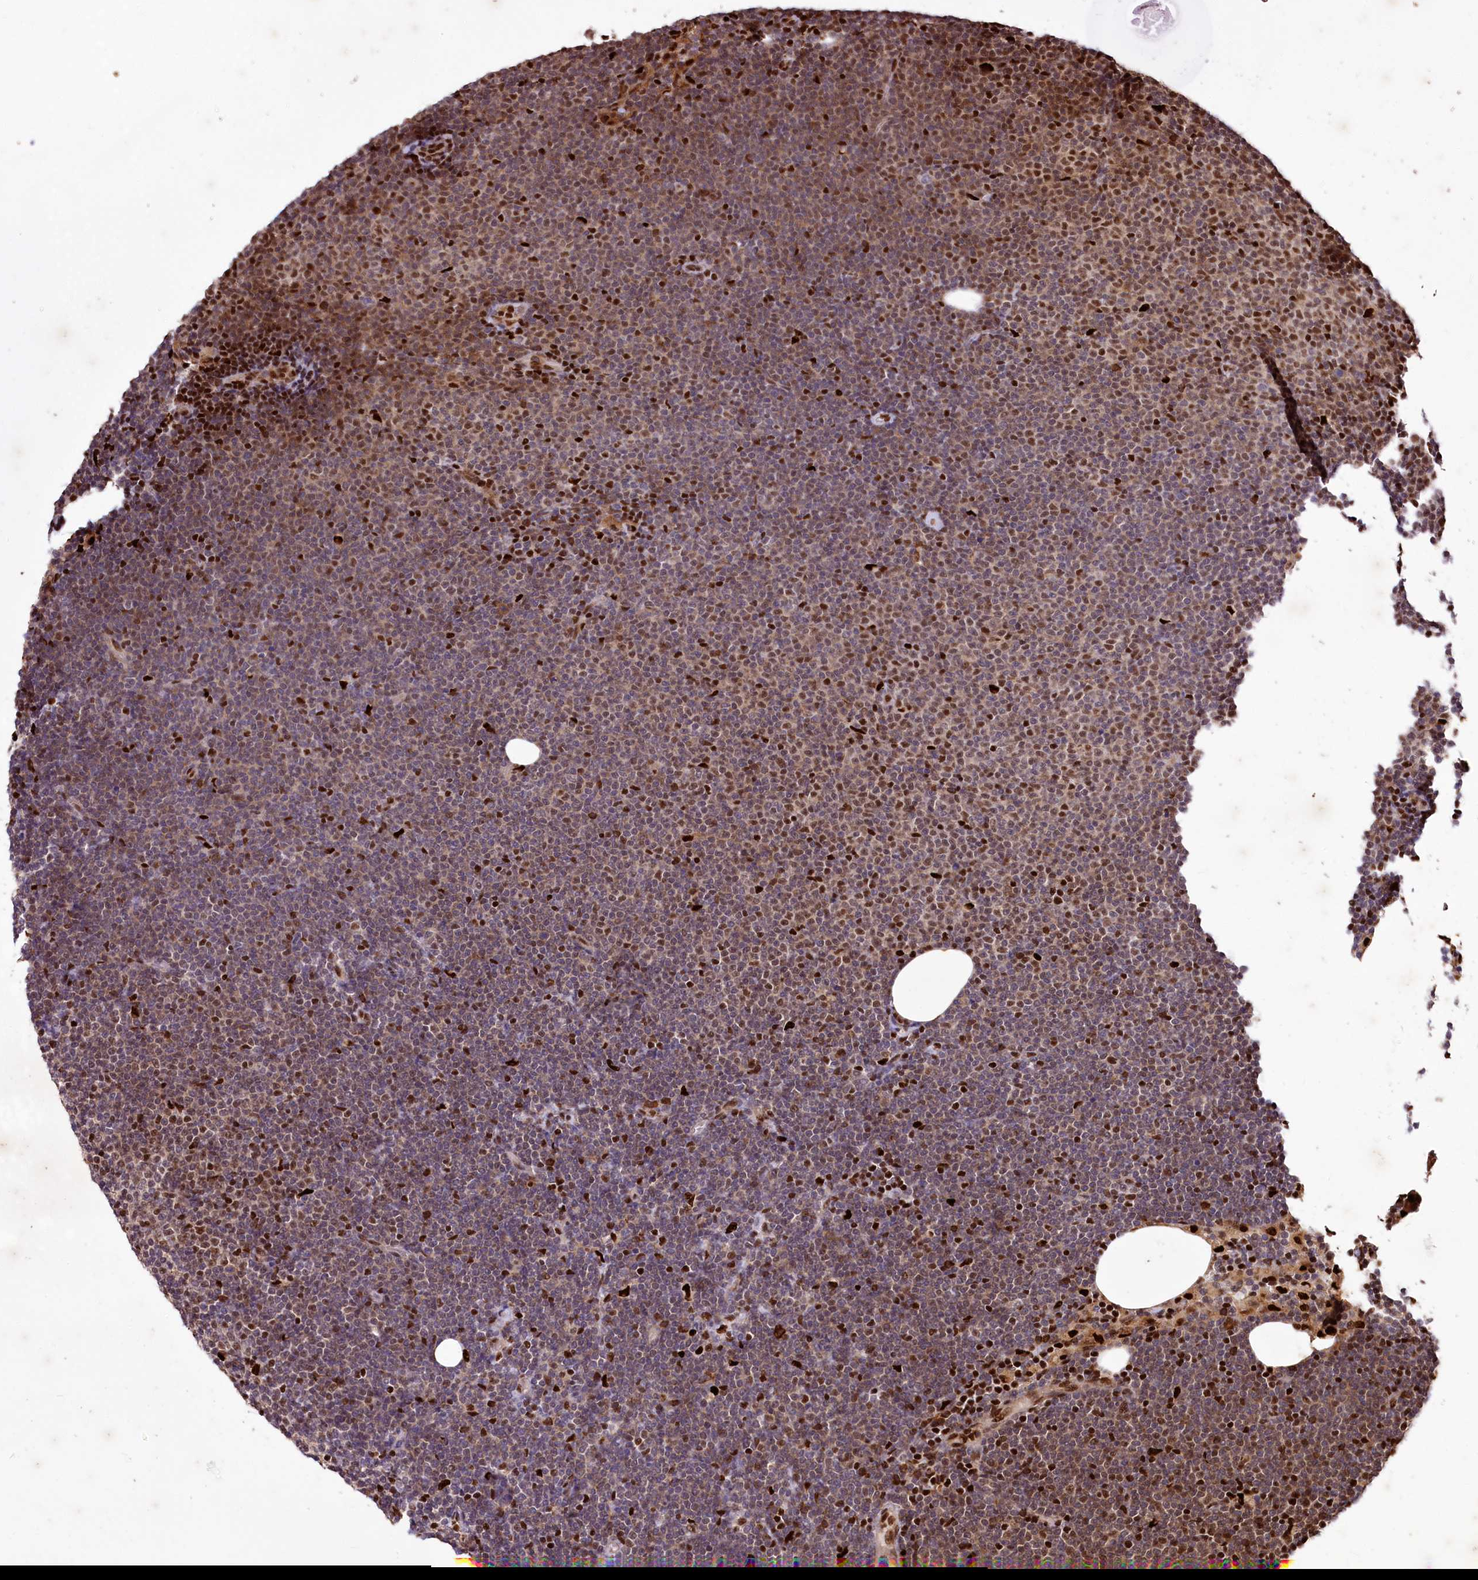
{"staining": {"intensity": "moderate", "quantity": "25%-75%", "location": "nuclear"}, "tissue": "lymphoma", "cell_type": "Tumor cells", "image_type": "cancer", "snomed": [{"axis": "morphology", "description": "Malignant lymphoma, non-Hodgkin's type, Low grade"}, {"axis": "topography", "description": "Lymph node"}], "caption": "Moderate nuclear protein staining is identified in approximately 25%-75% of tumor cells in malignant lymphoma, non-Hodgkin's type (low-grade). (IHC, brightfield microscopy, high magnification).", "gene": "FIGN", "patient": {"sex": "female", "age": 53}}